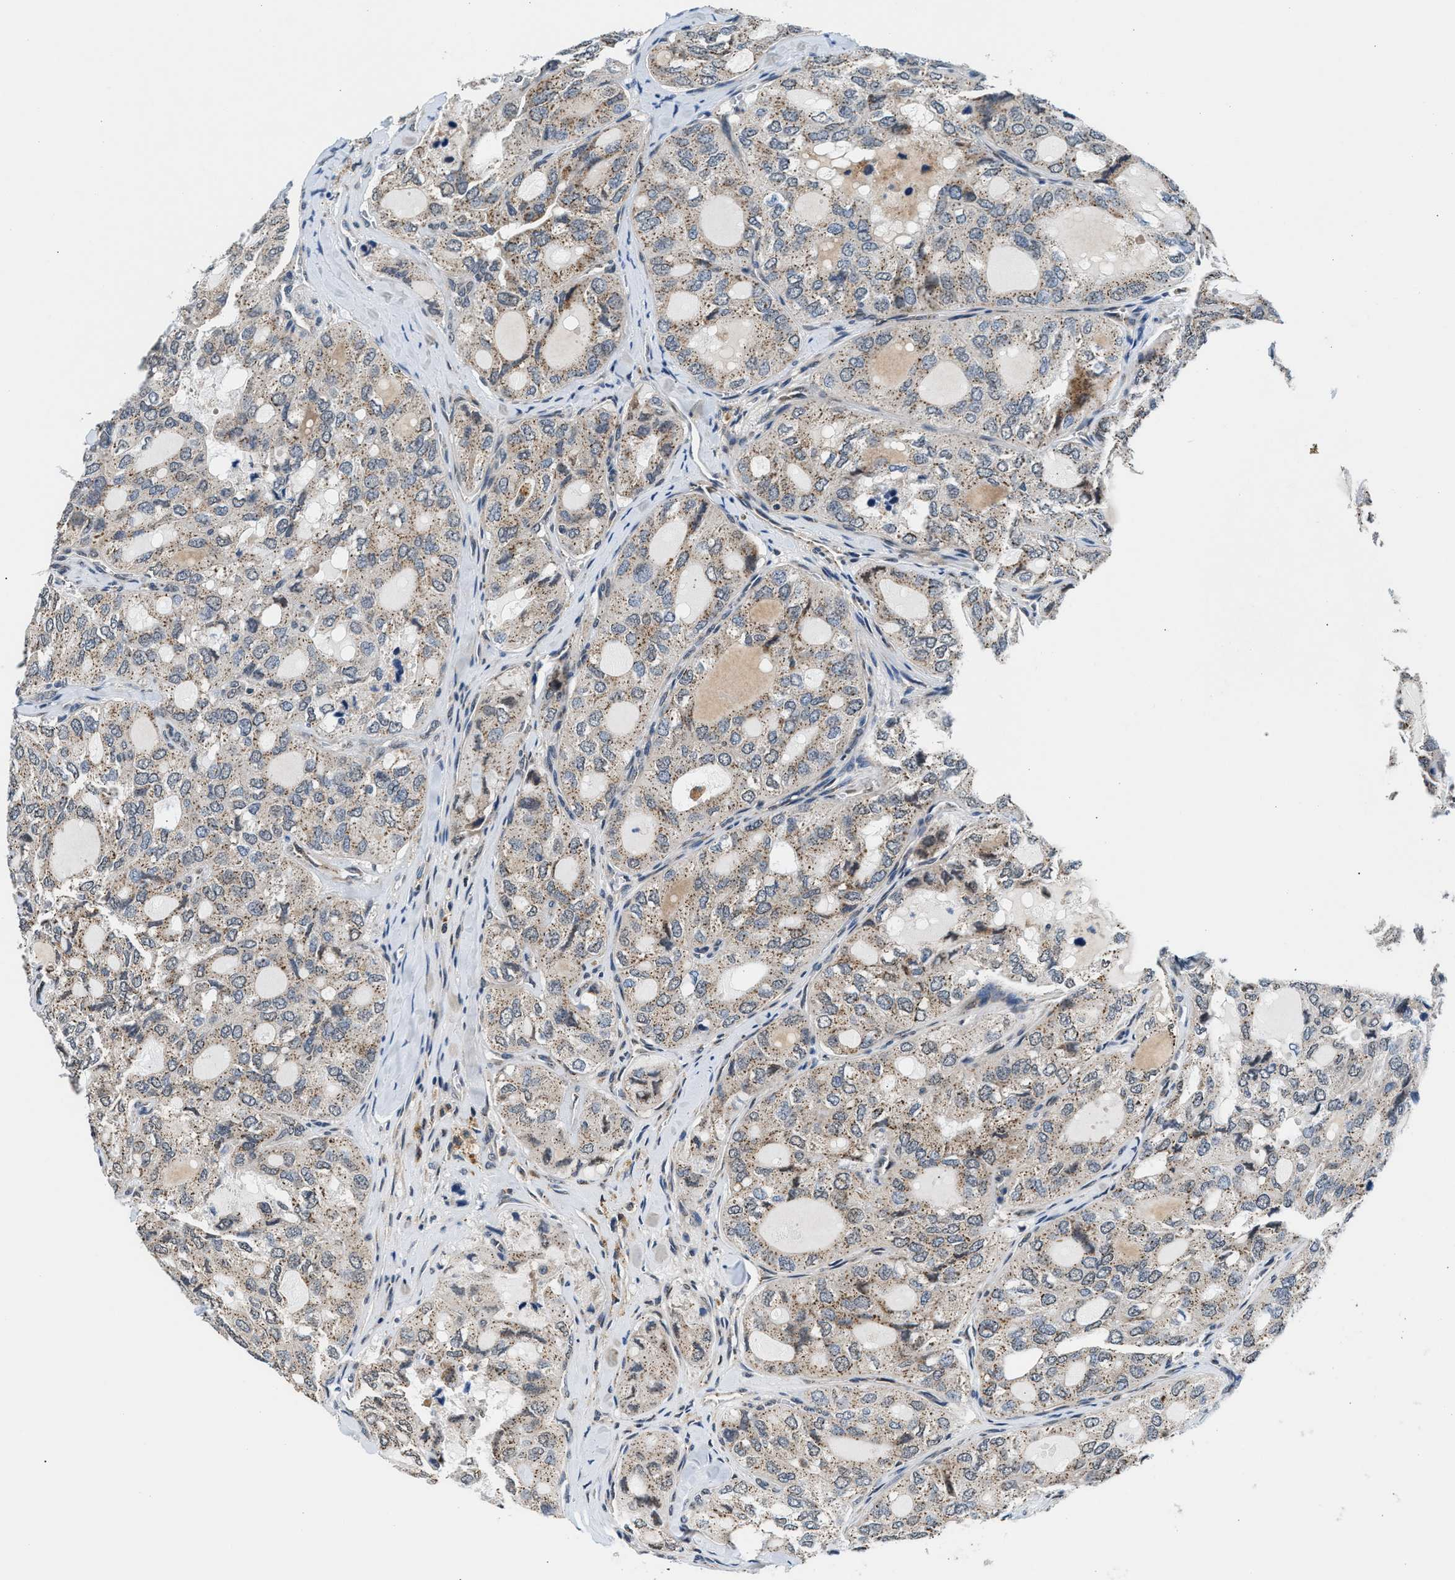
{"staining": {"intensity": "weak", "quantity": ">75%", "location": "cytoplasmic/membranous"}, "tissue": "thyroid cancer", "cell_type": "Tumor cells", "image_type": "cancer", "snomed": [{"axis": "morphology", "description": "Follicular adenoma carcinoma, NOS"}, {"axis": "topography", "description": "Thyroid gland"}], "caption": "Human thyroid cancer stained with a brown dye displays weak cytoplasmic/membranous positive staining in approximately >75% of tumor cells.", "gene": "KCNMB2", "patient": {"sex": "male", "age": 75}}